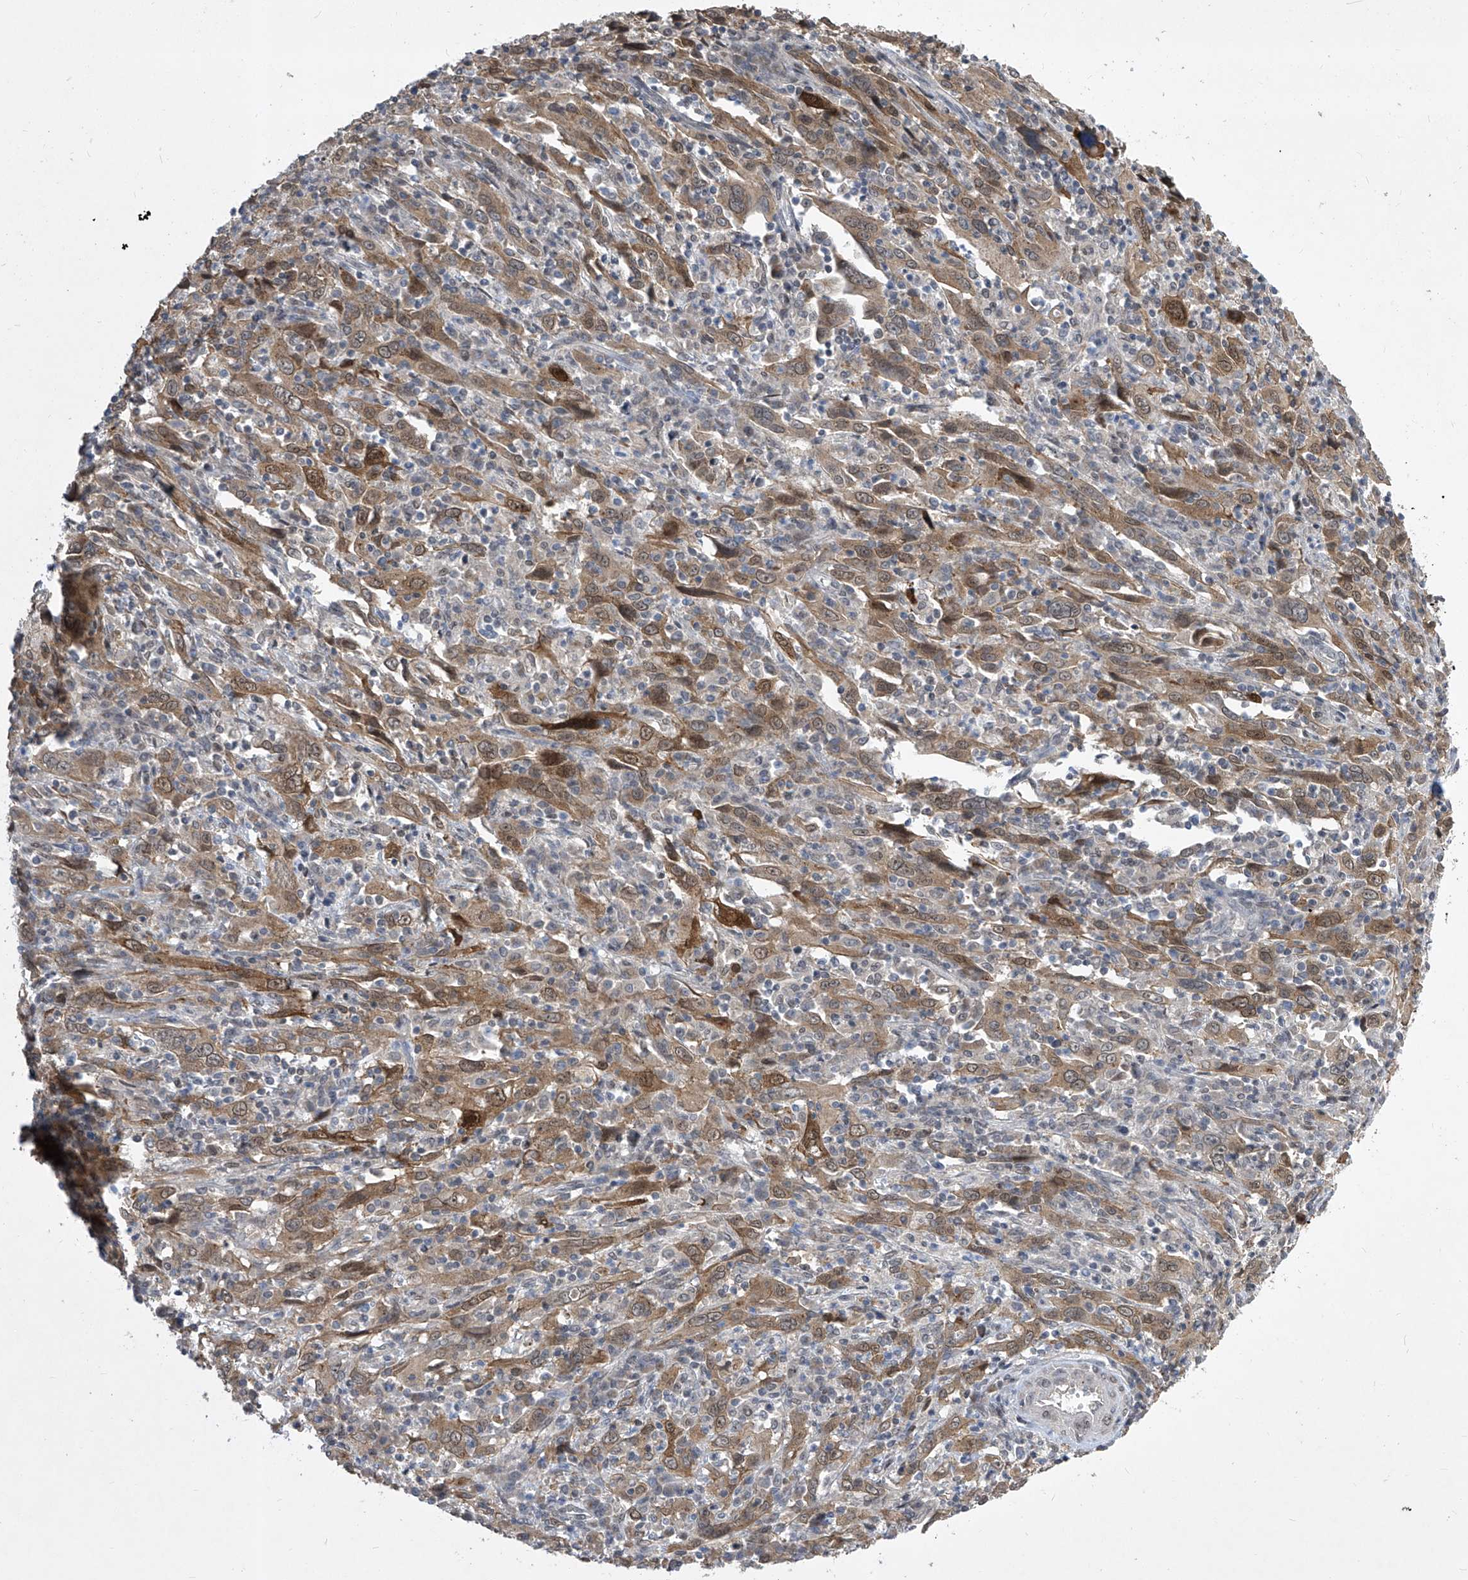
{"staining": {"intensity": "moderate", "quantity": ">75%", "location": "cytoplasmic/membranous,nuclear"}, "tissue": "cervical cancer", "cell_type": "Tumor cells", "image_type": "cancer", "snomed": [{"axis": "morphology", "description": "Squamous cell carcinoma, NOS"}, {"axis": "topography", "description": "Cervix"}], "caption": "Immunohistochemistry of human cervical squamous cell carcinoma exhibits medium levels of moderate cytoplasmic/membranous and nuclear positivity in approximately >75% of tumor cells.", "gene": "CETN2", "patient": {"sex": "female", "age": 46}}